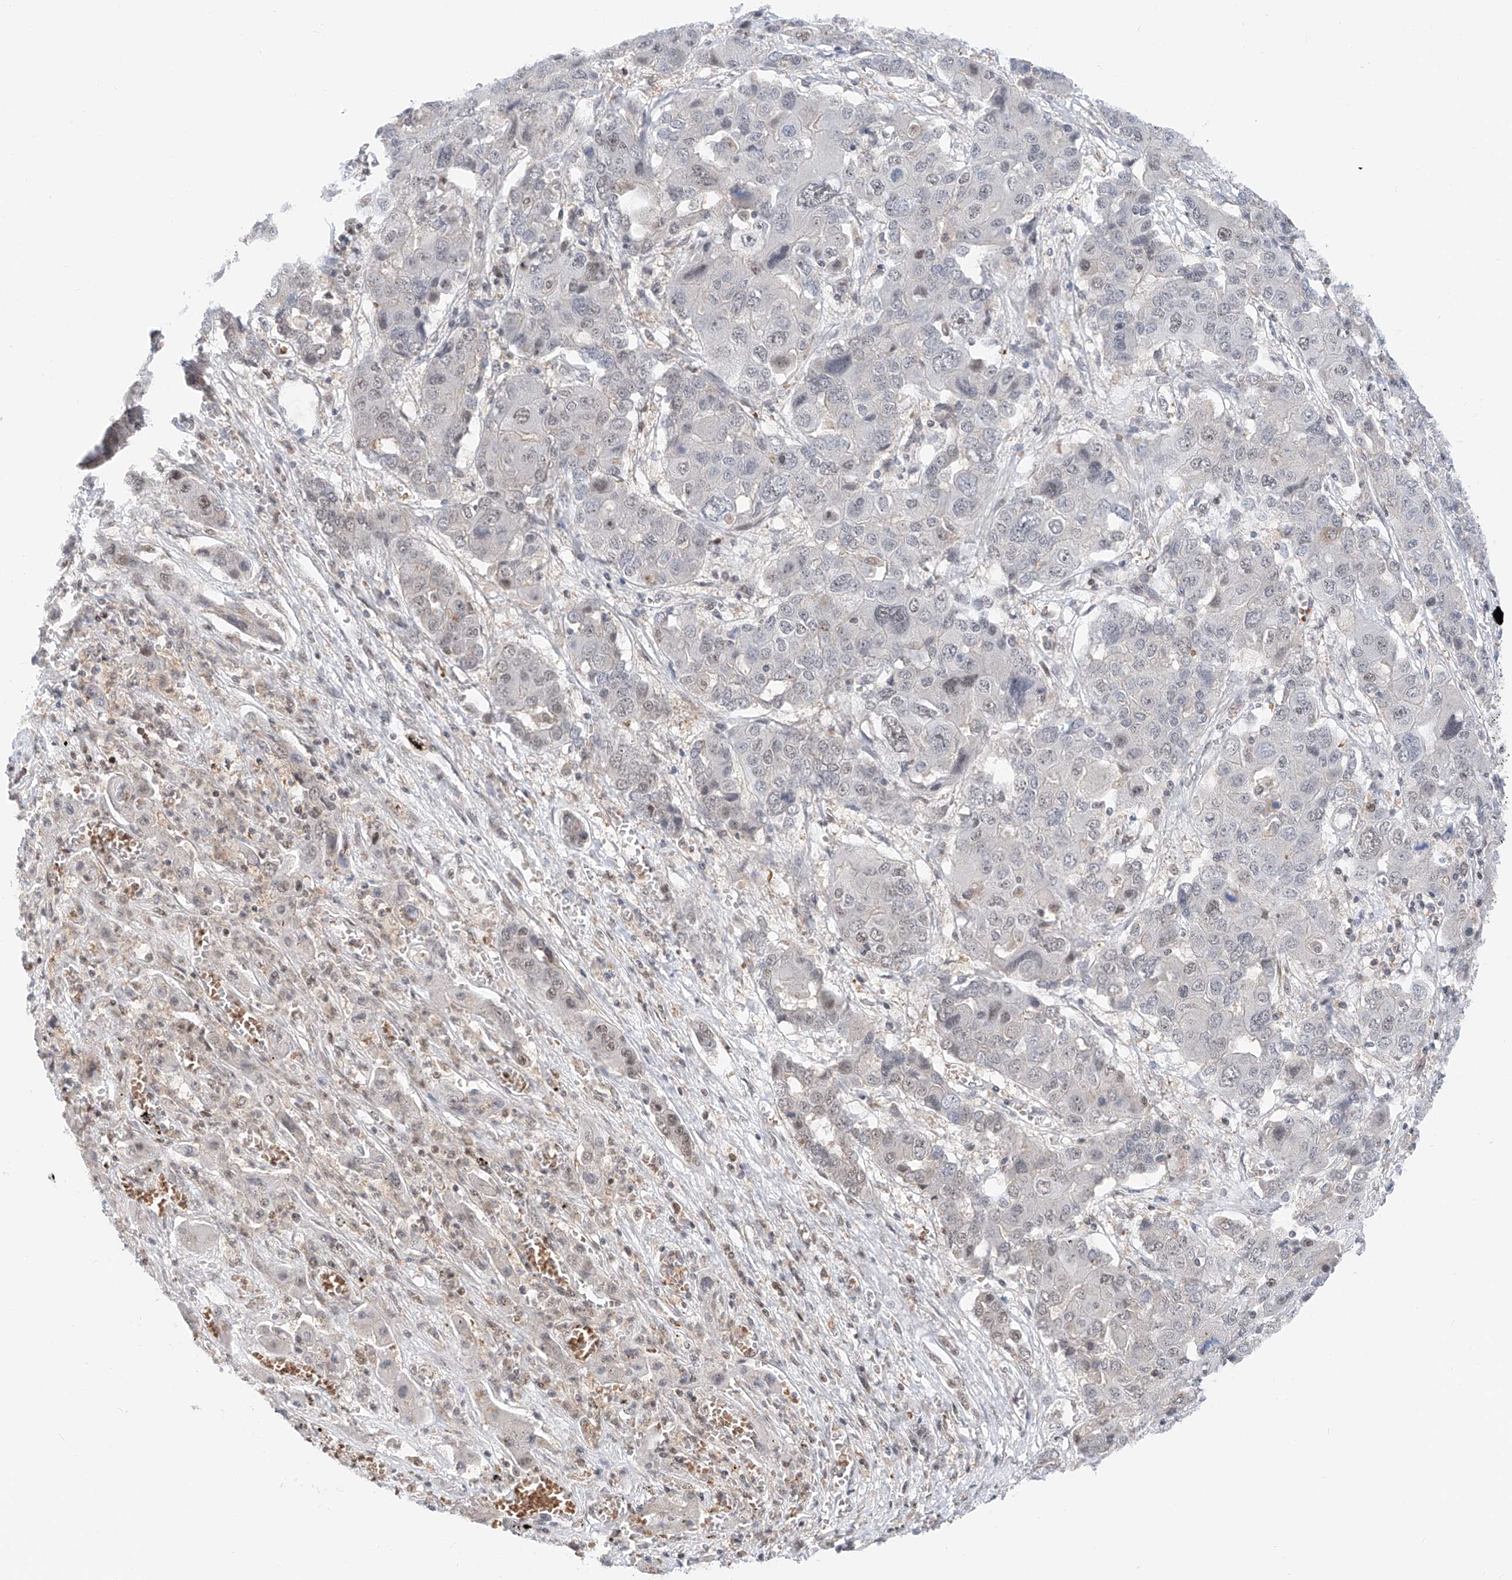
{"staining": {"intensity": "weak", "quantity": "<25%", "location": "nuclear"}, "tissue": "liver cancer", "cell_type": "Tumor cells", "image_type": "cancer", "snomed": [{"axis": "morphology", "description": "Cholangiocarcinoma"}, {"axis": "topography", "description": "Liver"}], "caption": "Human liver cancer stained for a protein using immunohistochemistry (IHC) reveals no staining in tumor cells.", "gene": "SNRNP200", "patient": {"sex": "male", "age": 67}}